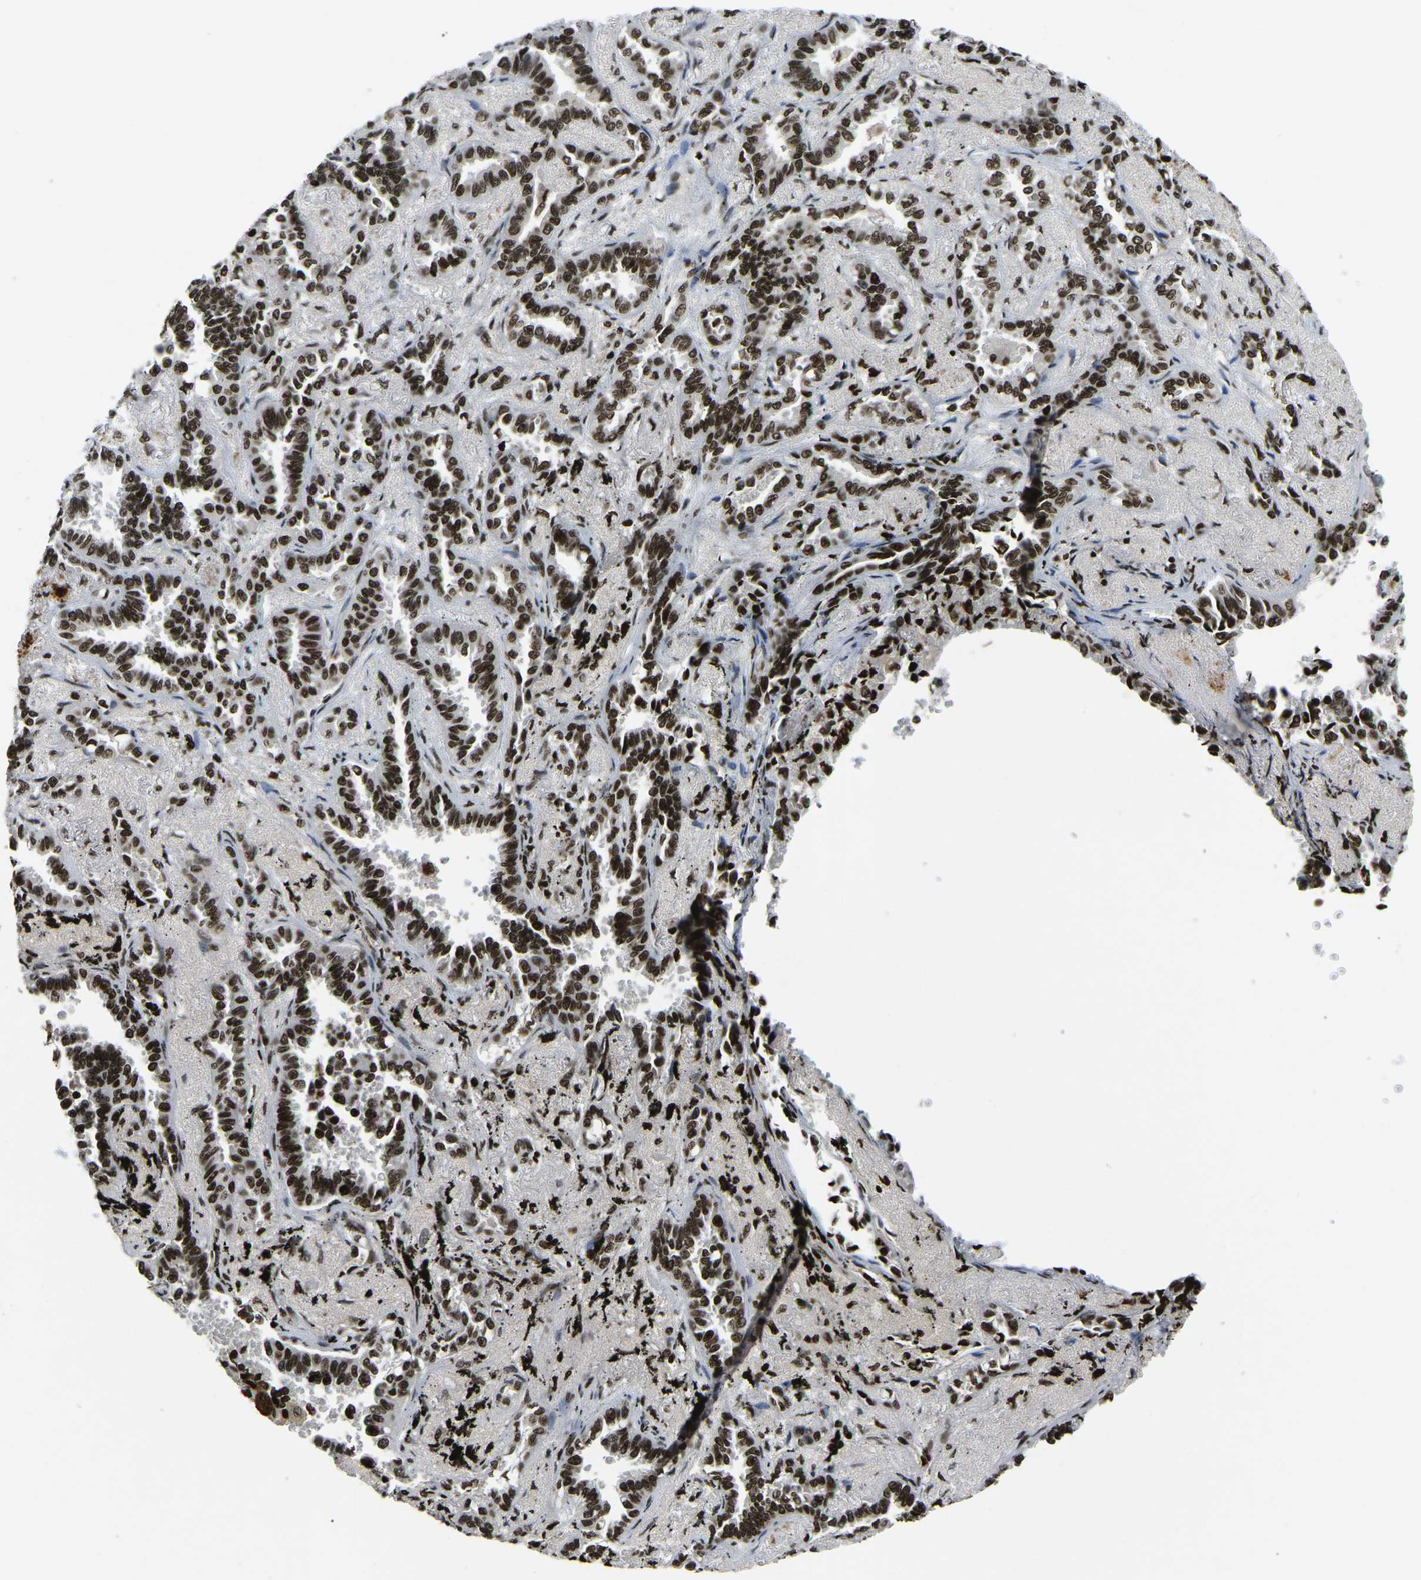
{"staining": {"intensity": "strong", "quantity": ">75%", "location": "nuclear"}, "tissue": "lung cancer", "cell_type": "Tumor cells", "image_type": "cancer", "snomed": [{"axis": "morphology", "description": "Adenocarcinoma, NOS"}, {"axis": "topography", "description": "Lung"}], "caption": "Lung cancer (adenocarcinoma) stained for a protein exhibits strong nuclear positivity in tumor cells.", "gene": "LRRC61", "patient": {"sex": "male", "age": 59}}